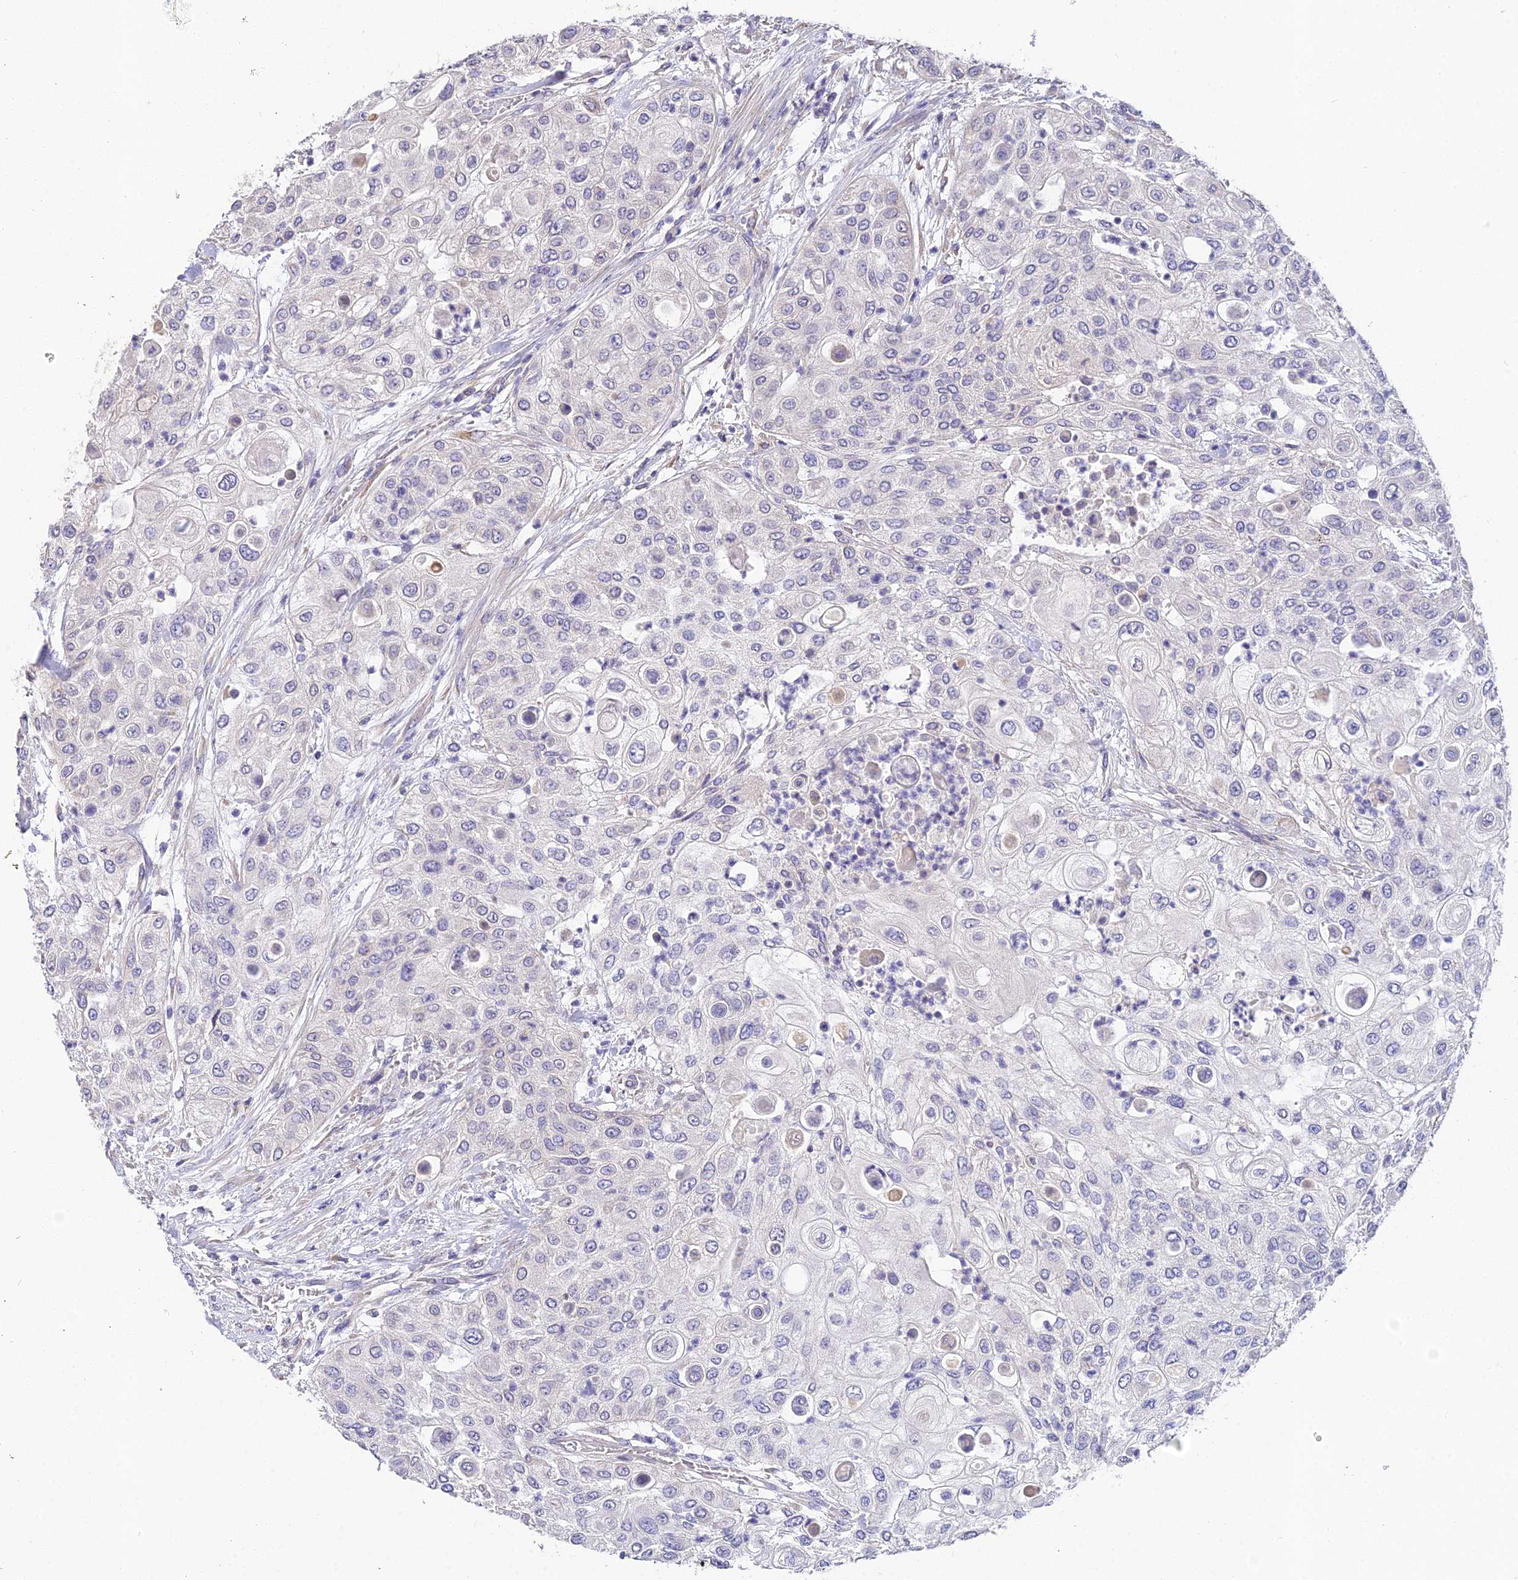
{"staining": {"intensity": "negative", "quantity": "none", "location": "none"}, "tissue": "urothelial cancer", "cell_type": "Tumor cells", "image_type": "cancer", "snomed": [{"axis": "morphology", "description": "Urothelial carcinoma, High grade"}, {"axis": "topography", "description": "Urinary bladder"}], "caption": "An immunohistochemistry image of urothelial carcinoma (high-grade) is shown. There is no staining in tumor cells of urothelial carcinoma (high-grade).", "gene": "ARL8B", "patient": {"sex": "female", "age": 79}}